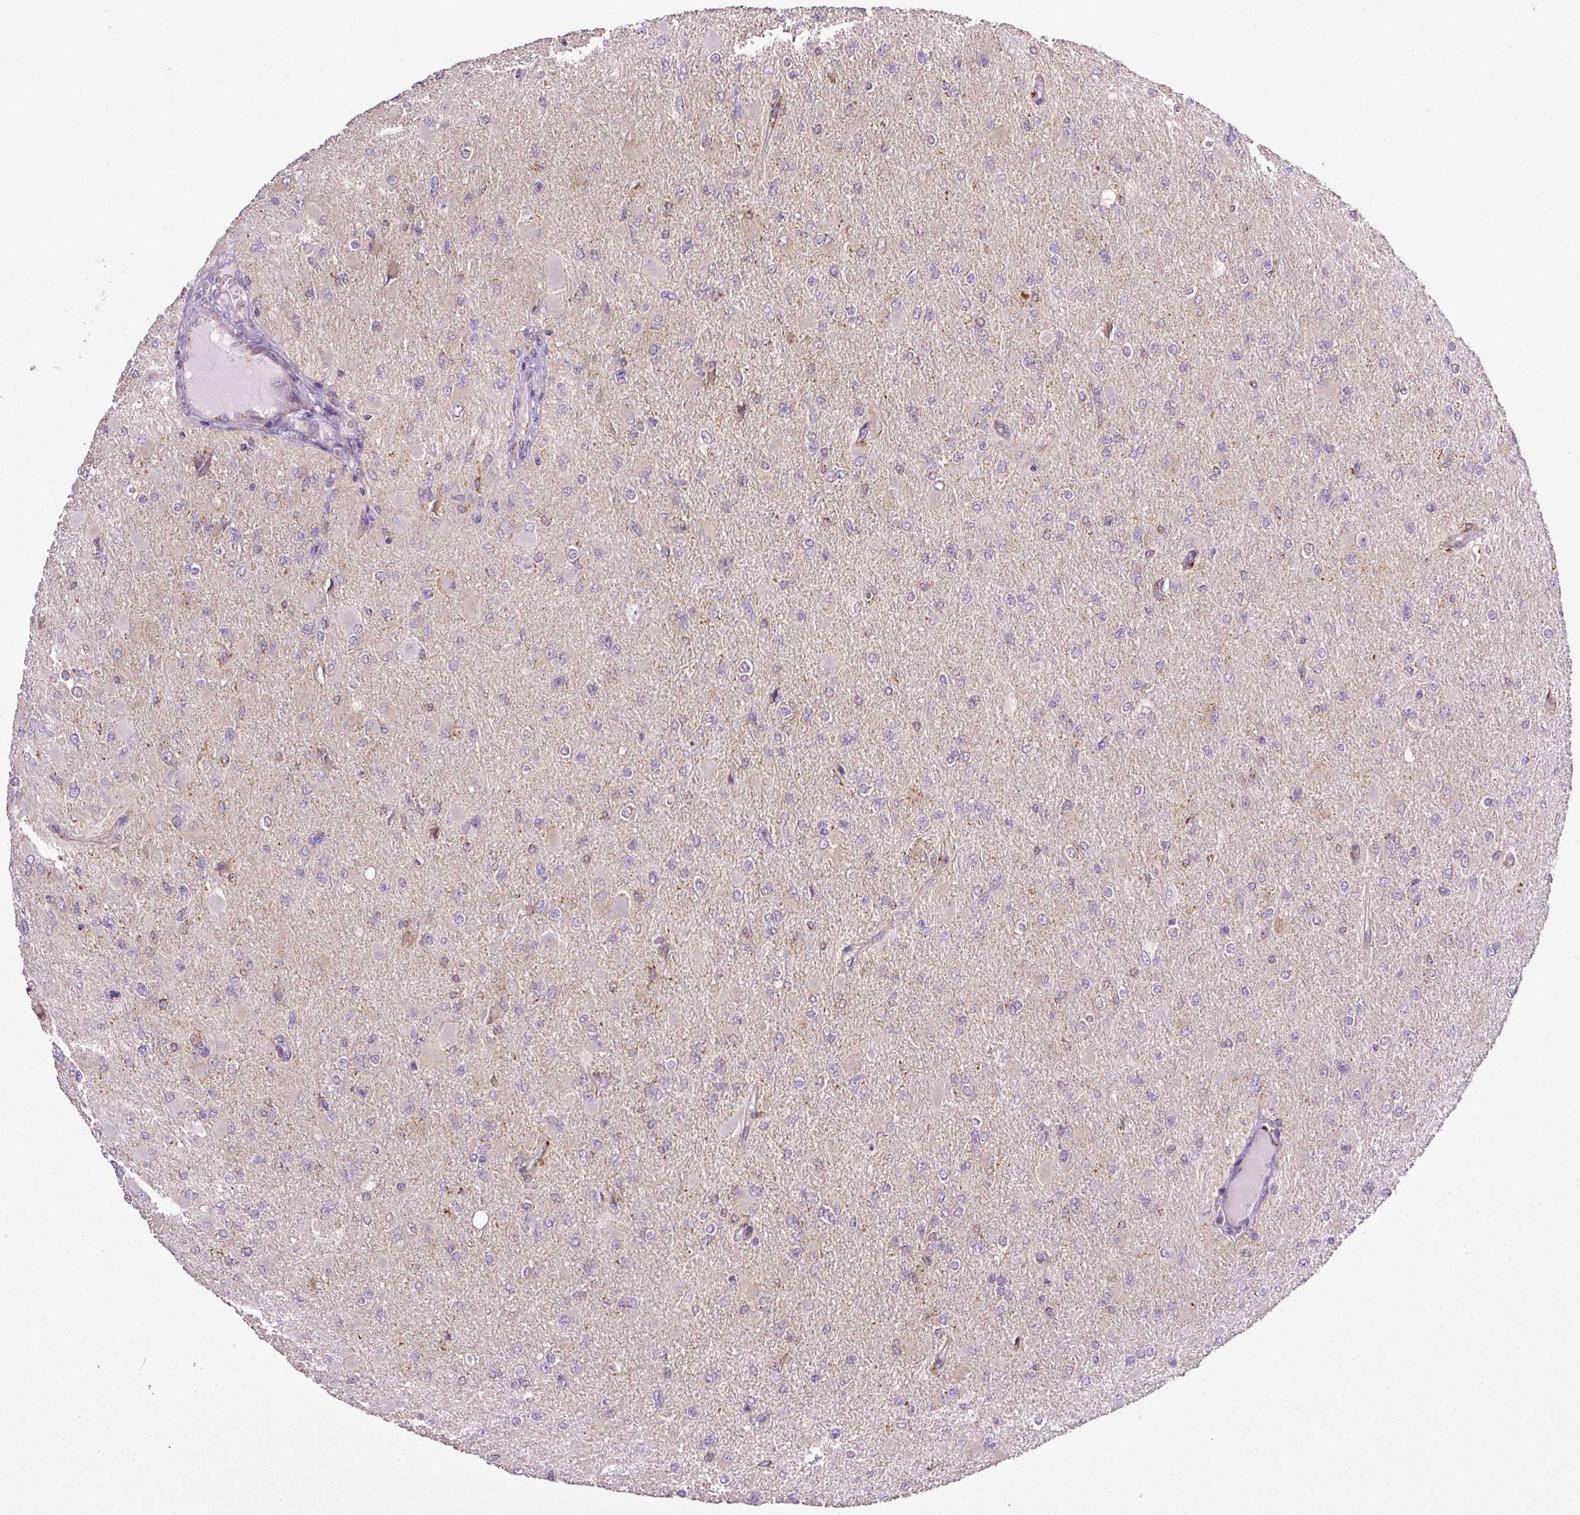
{"staining": {"intensity": "negative", "quantity": "none", "location": "none"}, "tissue": "glioma", "cell_type": "Tumor cells", "image_type": "cancer", "snomed": [{"axis": "morphology", "description": "Glioma, malignant, High grade"}, {"axis": "topography", "description": "Cerebral cortex"}], "caption": "This photomicrograph is of malignant high-grade glioma stained with IHC to label a protein in brown with the nuclei are counter-stained blue. There is no staining in tumor cells.", "gene": "SMCO4", "patient": {"sex": "female", "age": 36}}